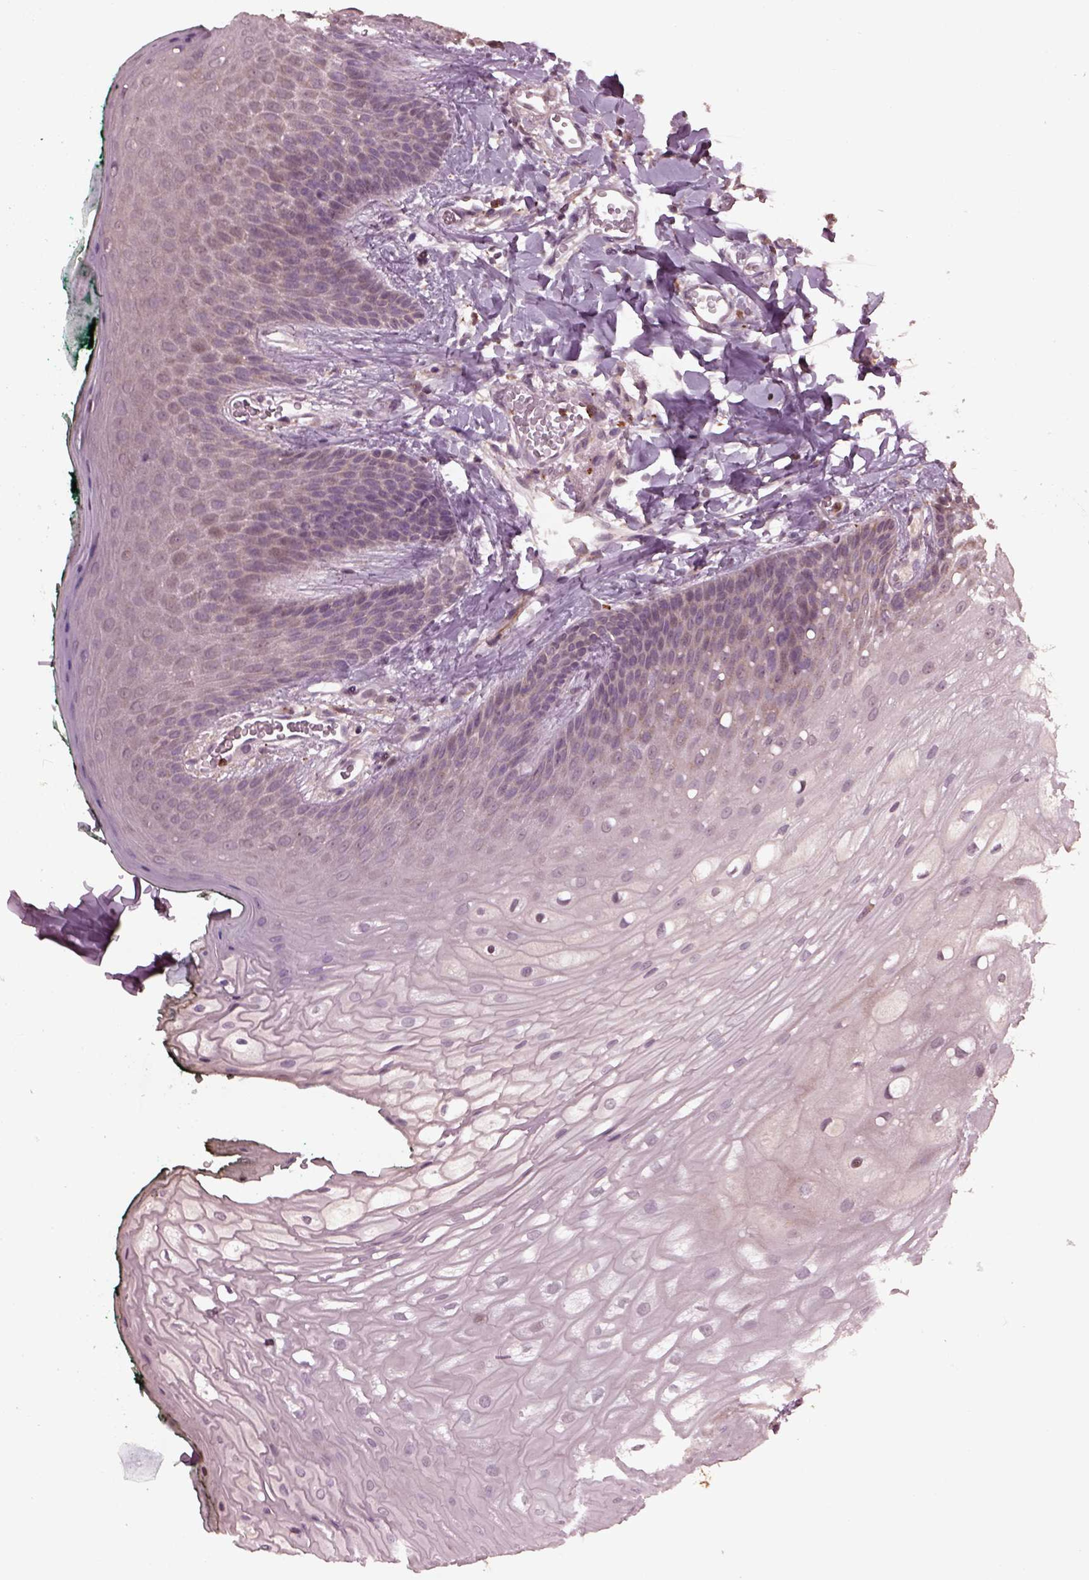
{"staining": {"intensity": "negative", "quantity": "none", "location": "none"}, "tissue": "oral mucosa", "cell_type": "Squamous epithelial cells", "image_type": "normal", "snomed": [{"axis": "morphology", "description": "Normal tissue, NOS"}, {"axis": "topography", "description": "Oral tissue"}, {"axis": "topography", "description": "Head-Neck"}], "caption": "IHC image of unremarkable human oral mucosa stained for a protein (brown), which shows no positivity in squamous epithelial cells.", "gene": "RUFY3", "patient": {"sex": "female", "age": 68}}